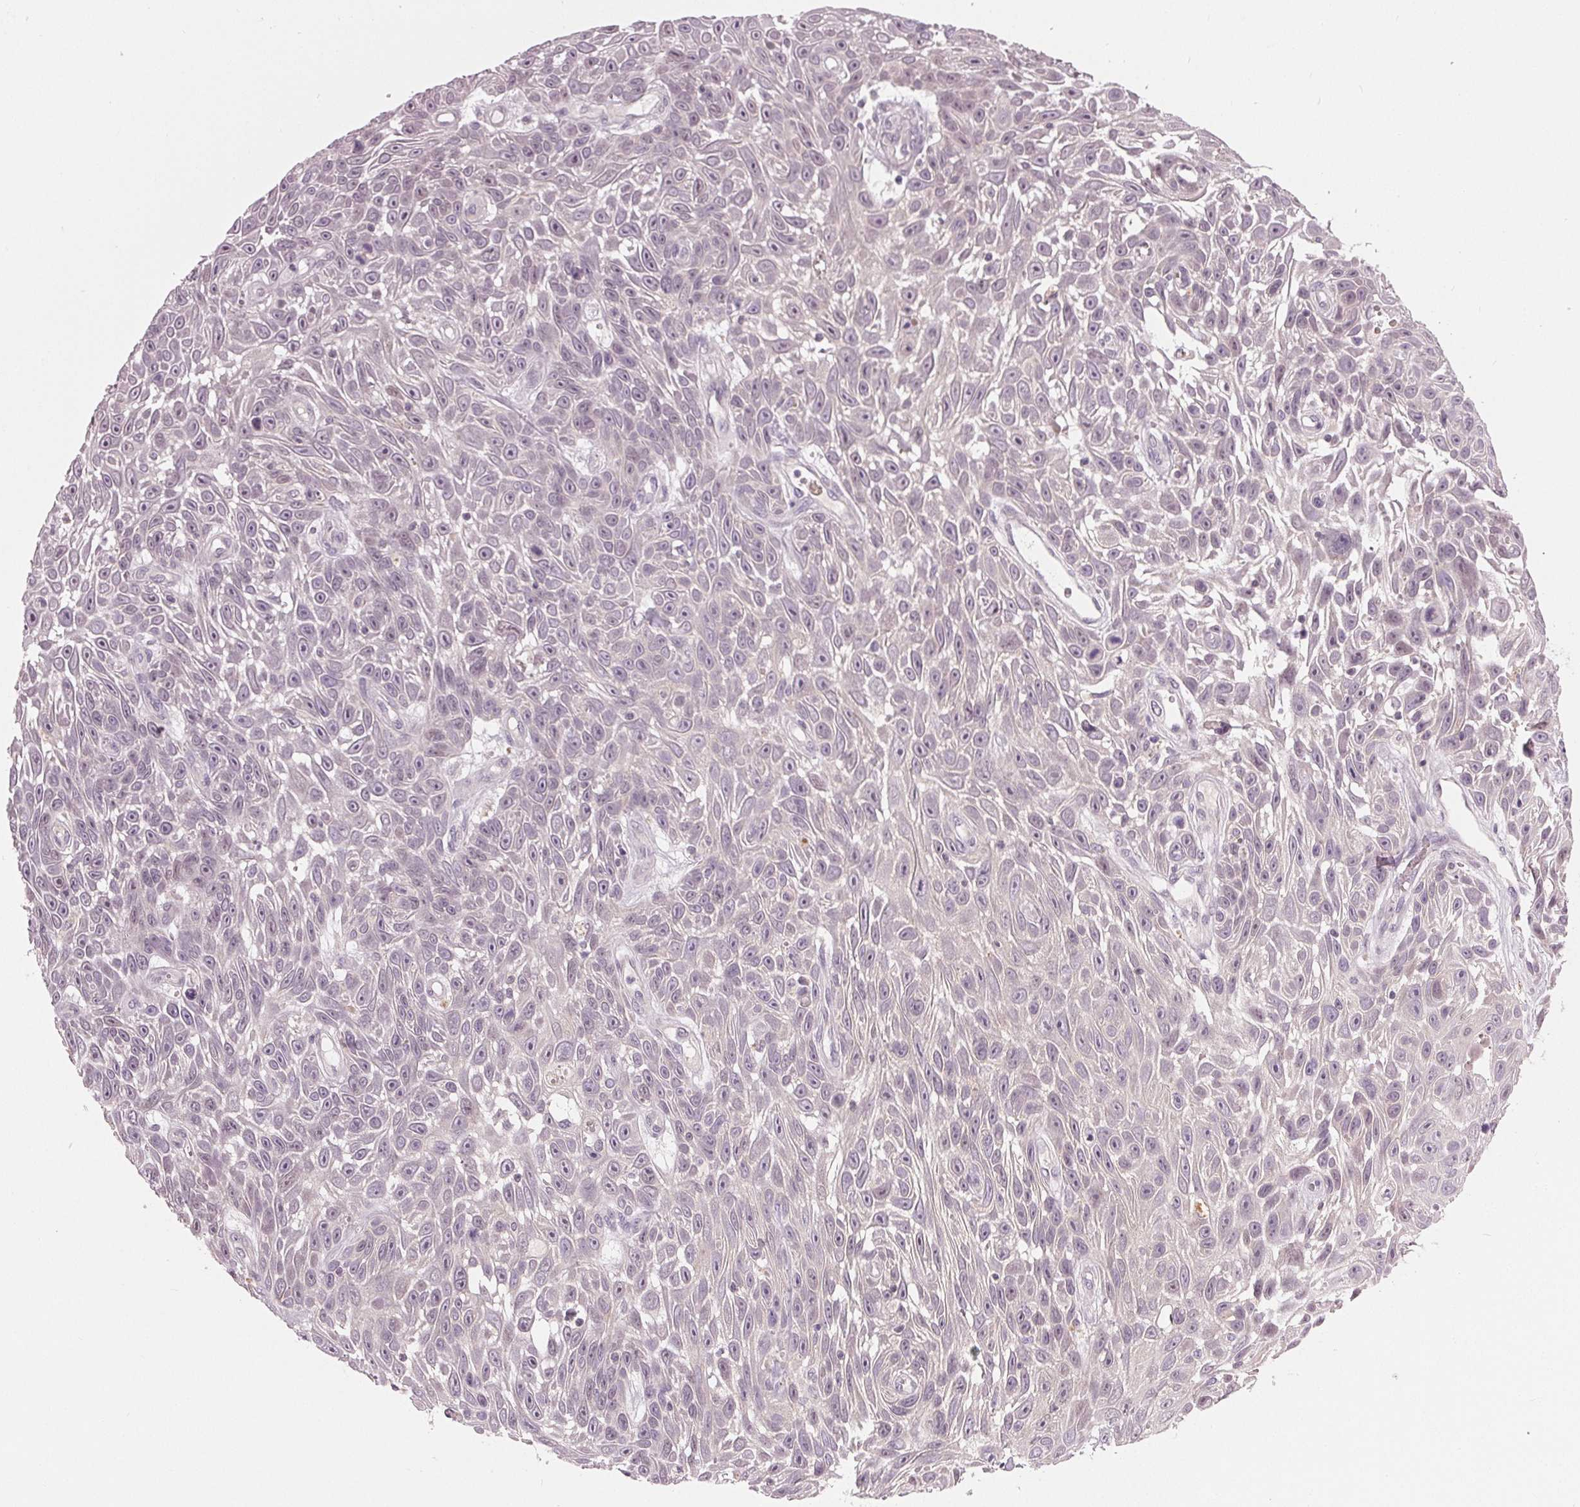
{"staining": {"intensity": "negative", "quantity": "none", "location": "none"}, "tissue": "skin cancer", "cell_type": "Tumor cells", "image_type": "cancer", "snomed": [{"axis": "morphology", "description": "Squamous cell carcinoma, NOS"}, {"axis": "topography", "description": "Skin"}], "caption": "This photomicrograph is of skin squamous cell carcinoma stained with IHC to label a protein in brown with the nuclei are counter-stained blue. There is no expression in tumor cells.", "gene": "ZNF605", "patient": {"sex": "male", "age": 82}}